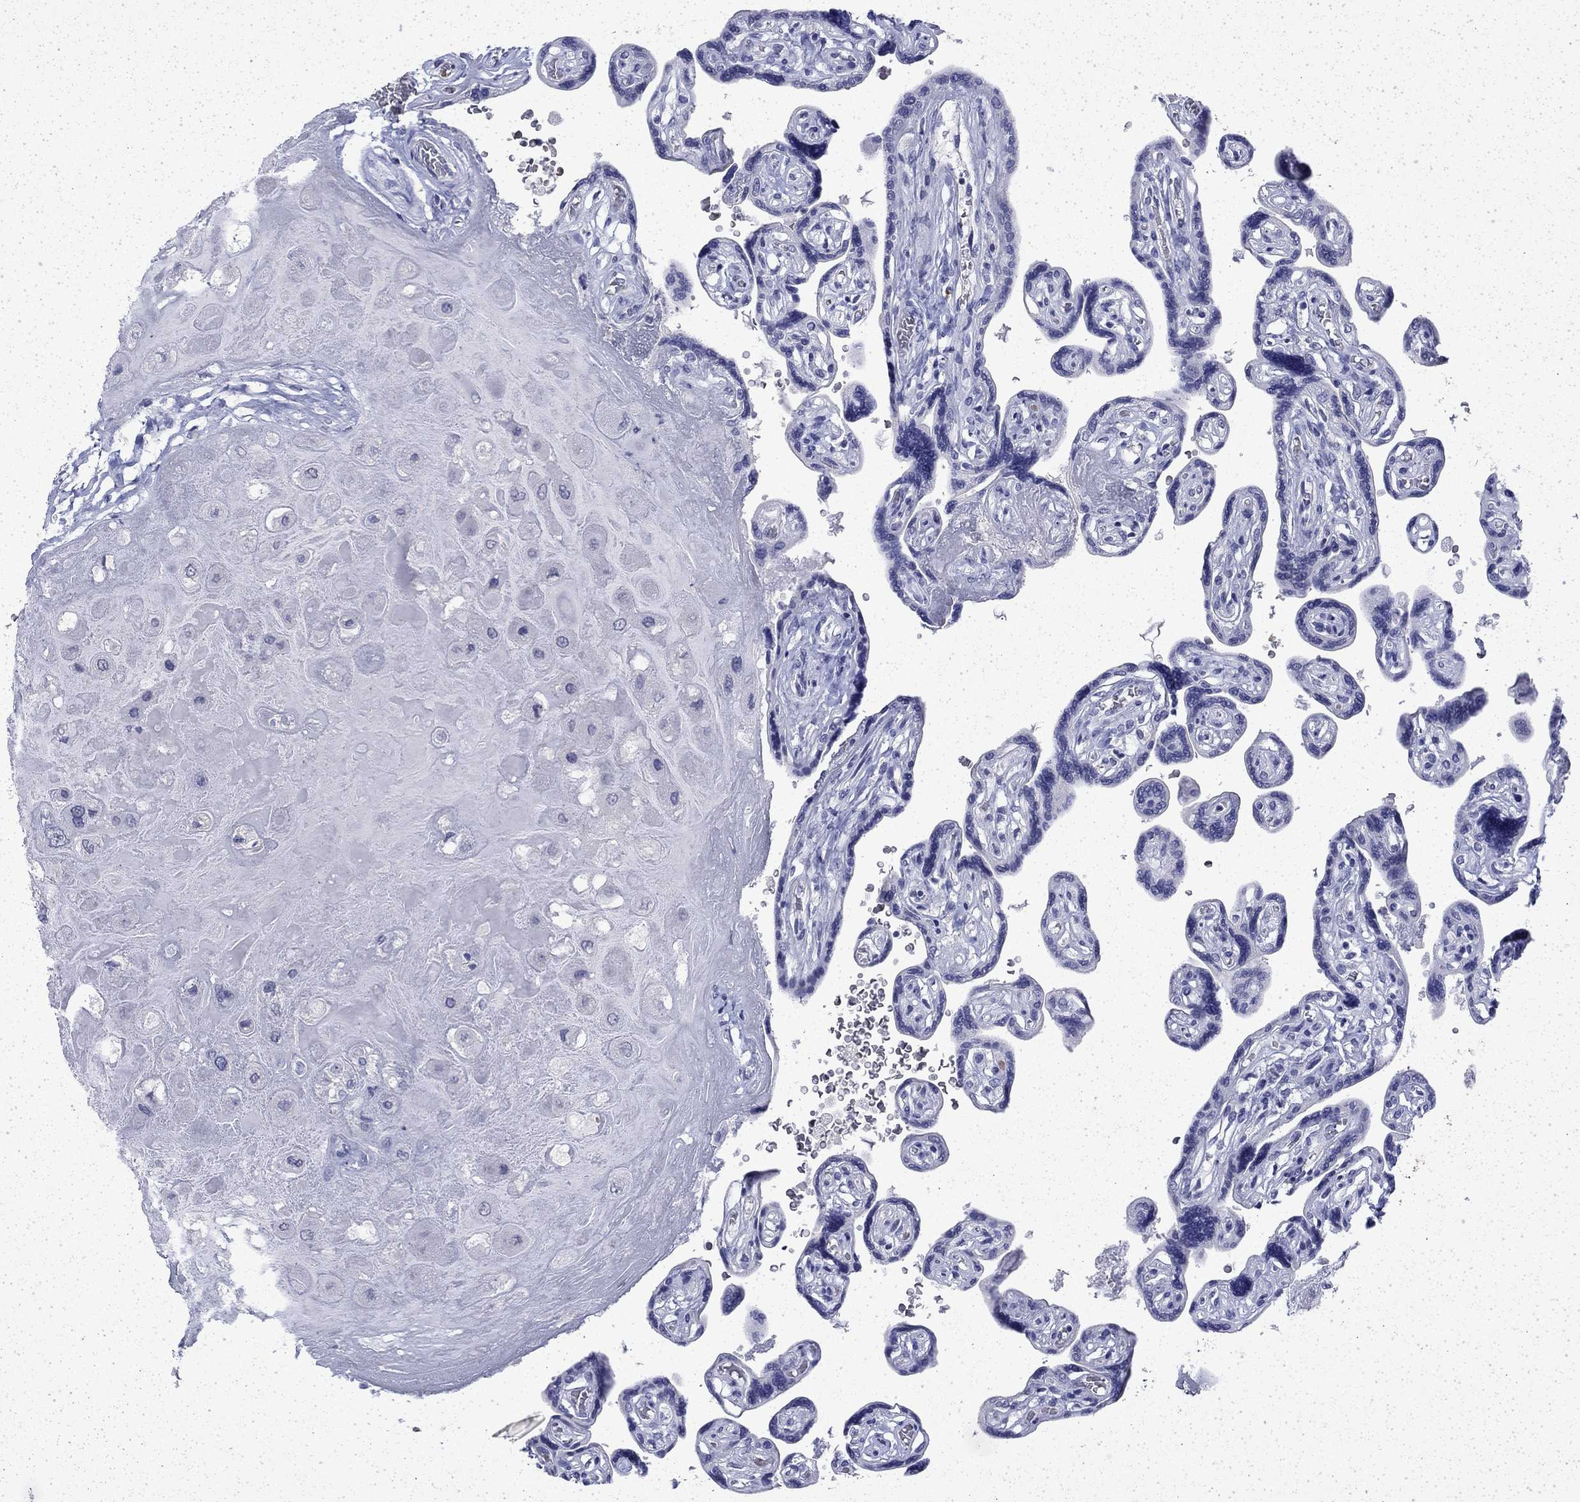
{"staining": {"intensity": "negative", "quantity": "none", "location": "none"}, "tissue": "placenta", "cell_type": "Decidual cells", "image_type": "normal", "snomed": [{"axis": "morphology", "description": "Normal tissue, NOS"}, {"axis": "topography", "description": "Placenta"}], "caption": "This image is of normal placenta stained with IHC to label a protein in brown with the nuclei are counter-stained blue. There is no expression in decidual cells. (DAB (3,3'-diaminobenzidine) IHC visualized using brightfield microscopy, high magnification).", "gene": "ENPP6", "patient": {"sex": "female", "age": 32}}